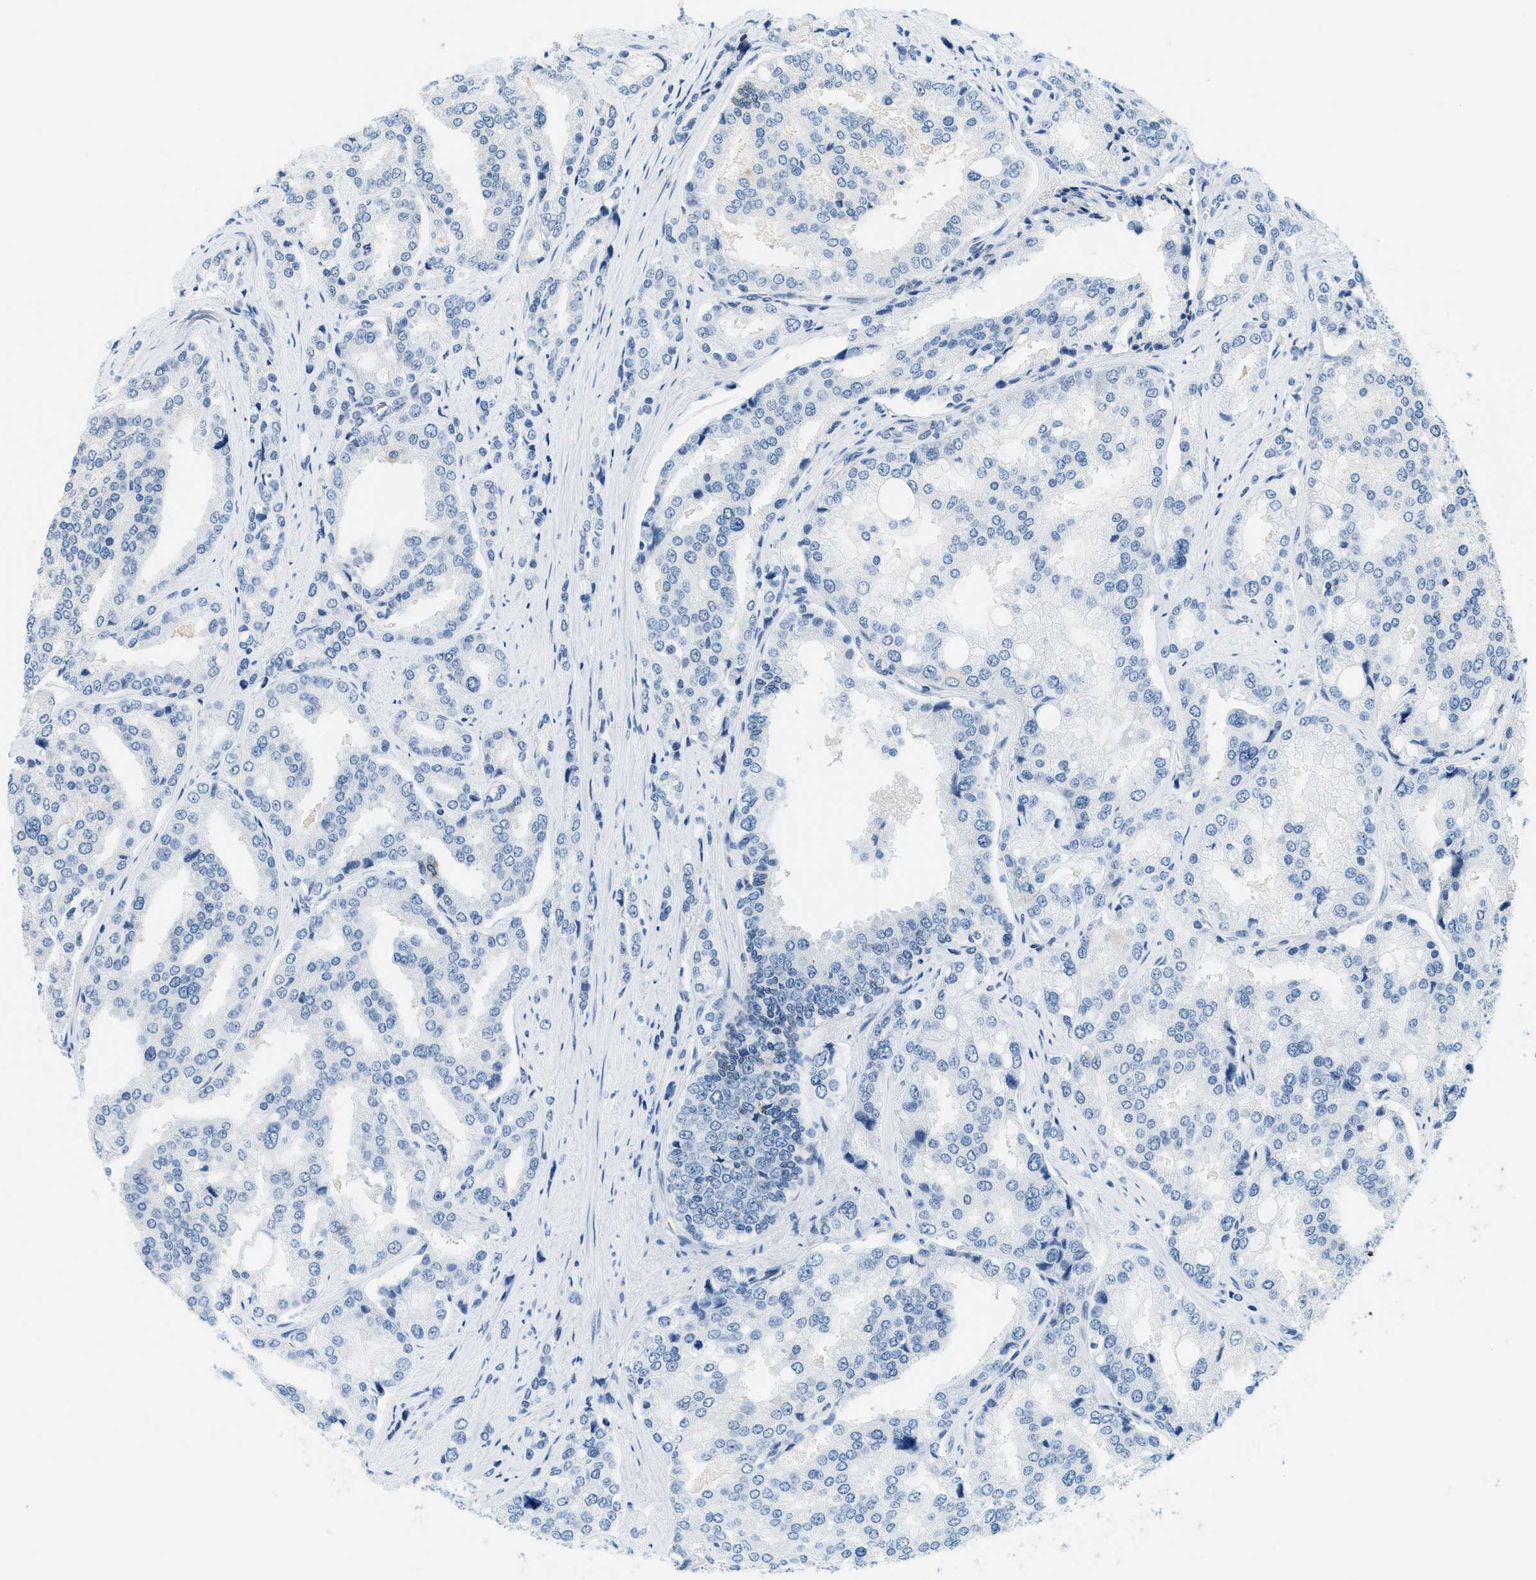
{"staining": {"intensity": "negative", "quantity": "none", "location": "none"}, "tissue": "prostate cancer", "cell_type": "Tumor cells", "image_type": "cancer", "snomed": [{"axis": "morphology", "description": "Adenocarcinoma, High grade"}, {"axis": "topography", "description": "Prostate"}], "caption": "There is no significant positivity in tumor cells of prostate adenocarcinoma (high-grade).", "gene": "CYP4X1", "patient": {"sex": "male", "age": 50}}